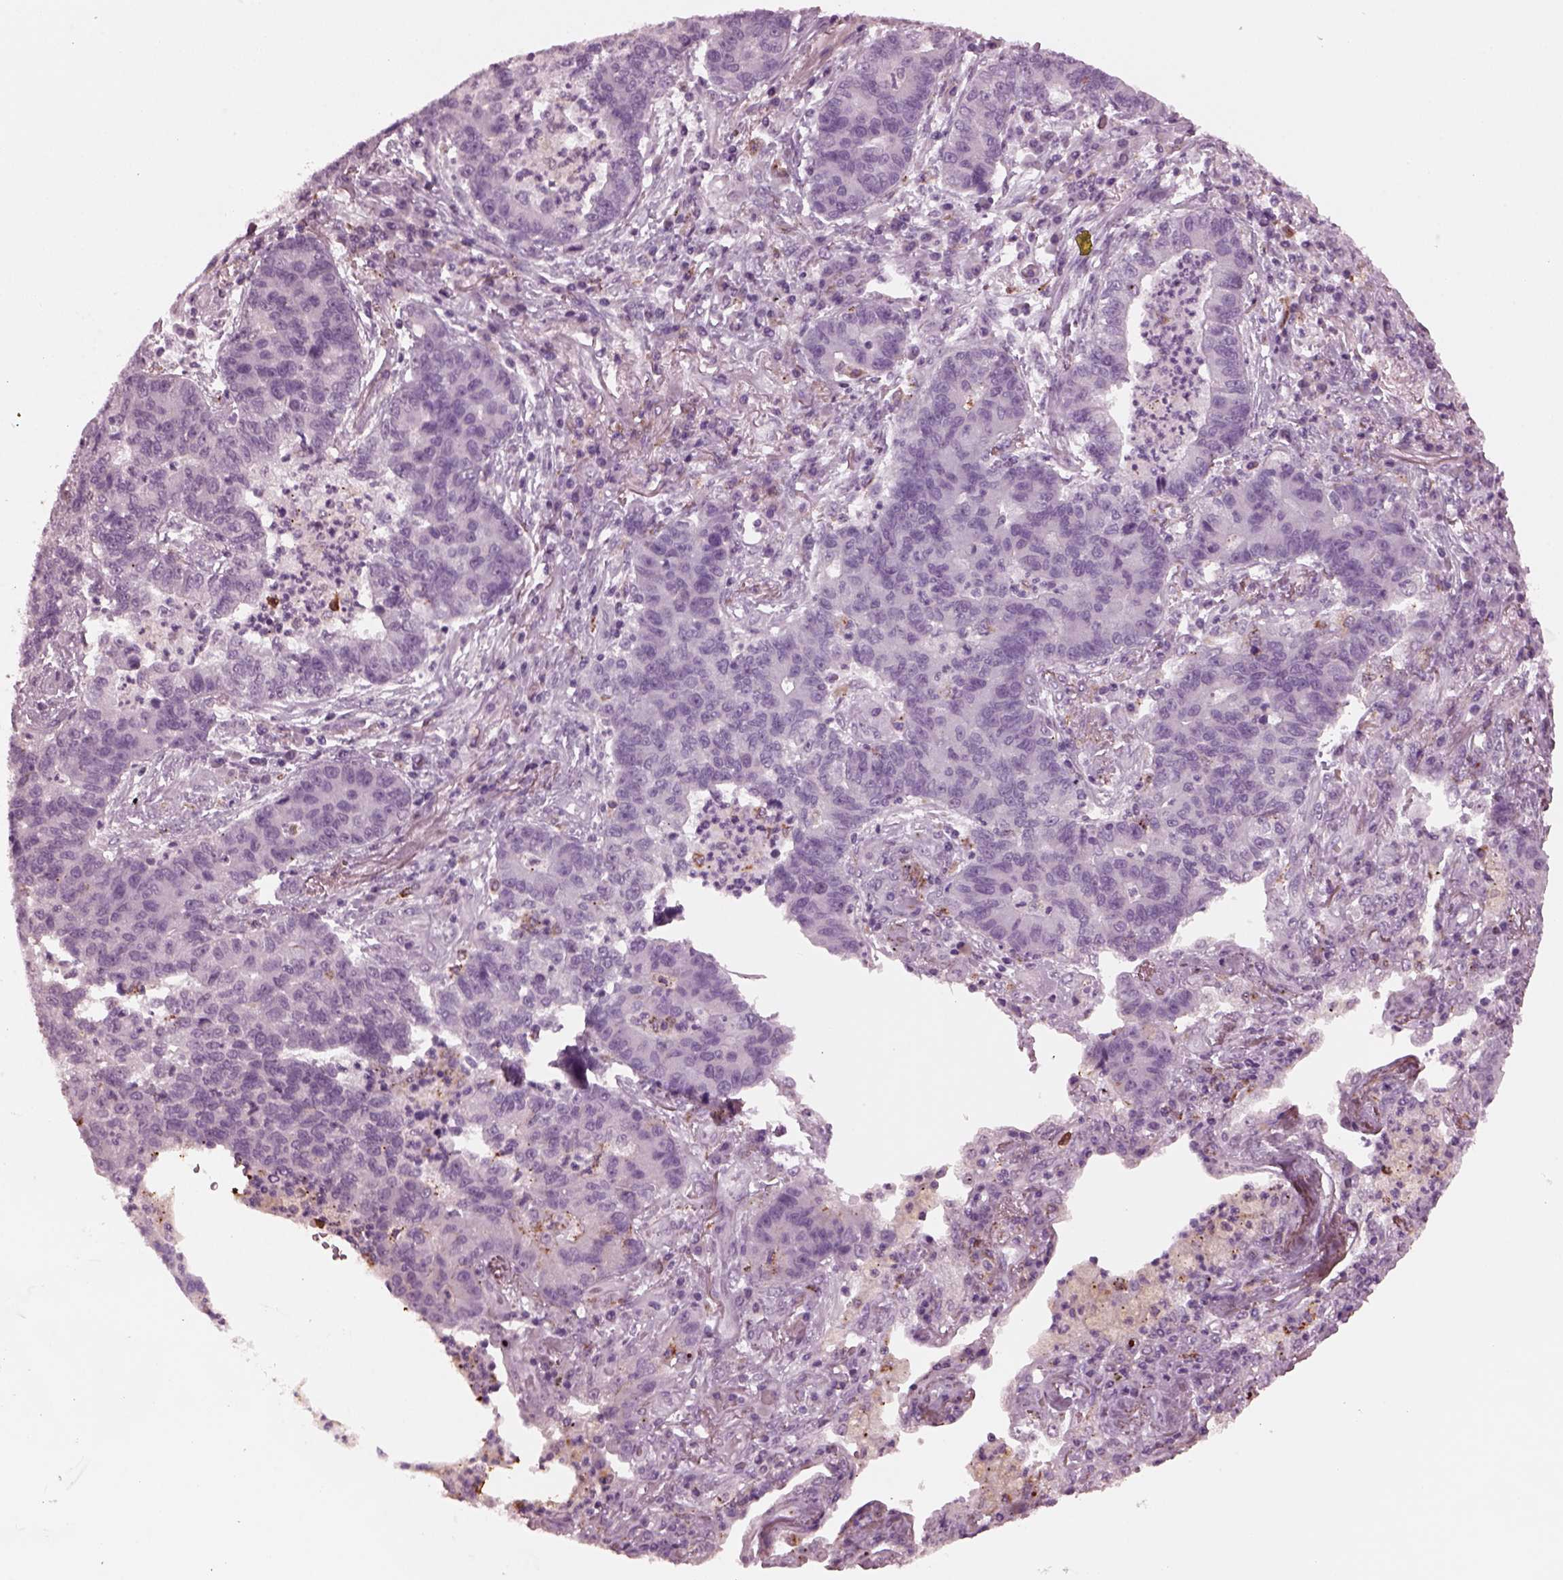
{"staining": {"intensity": "negative", "quantity": "none", "location": "none"}, "tissue": "lung cancer", "cell_type": "Tumor cells", "image_type": "cancer", "snomed": [{"axis": "morphology", "description": "Adenocarcinoma, NOS"}, {"axis": "topography", "description": "Lung"}], "caption": "Adenocarcinoma (lung) was stained to show a protein in brown. There is no significant staining in tumor cells. (DAB immunohistochemistry (IHC) with hematoxylin counter stain).", "gene": "SLAMF8", "patient": {"sex": "female", "age": 57}}